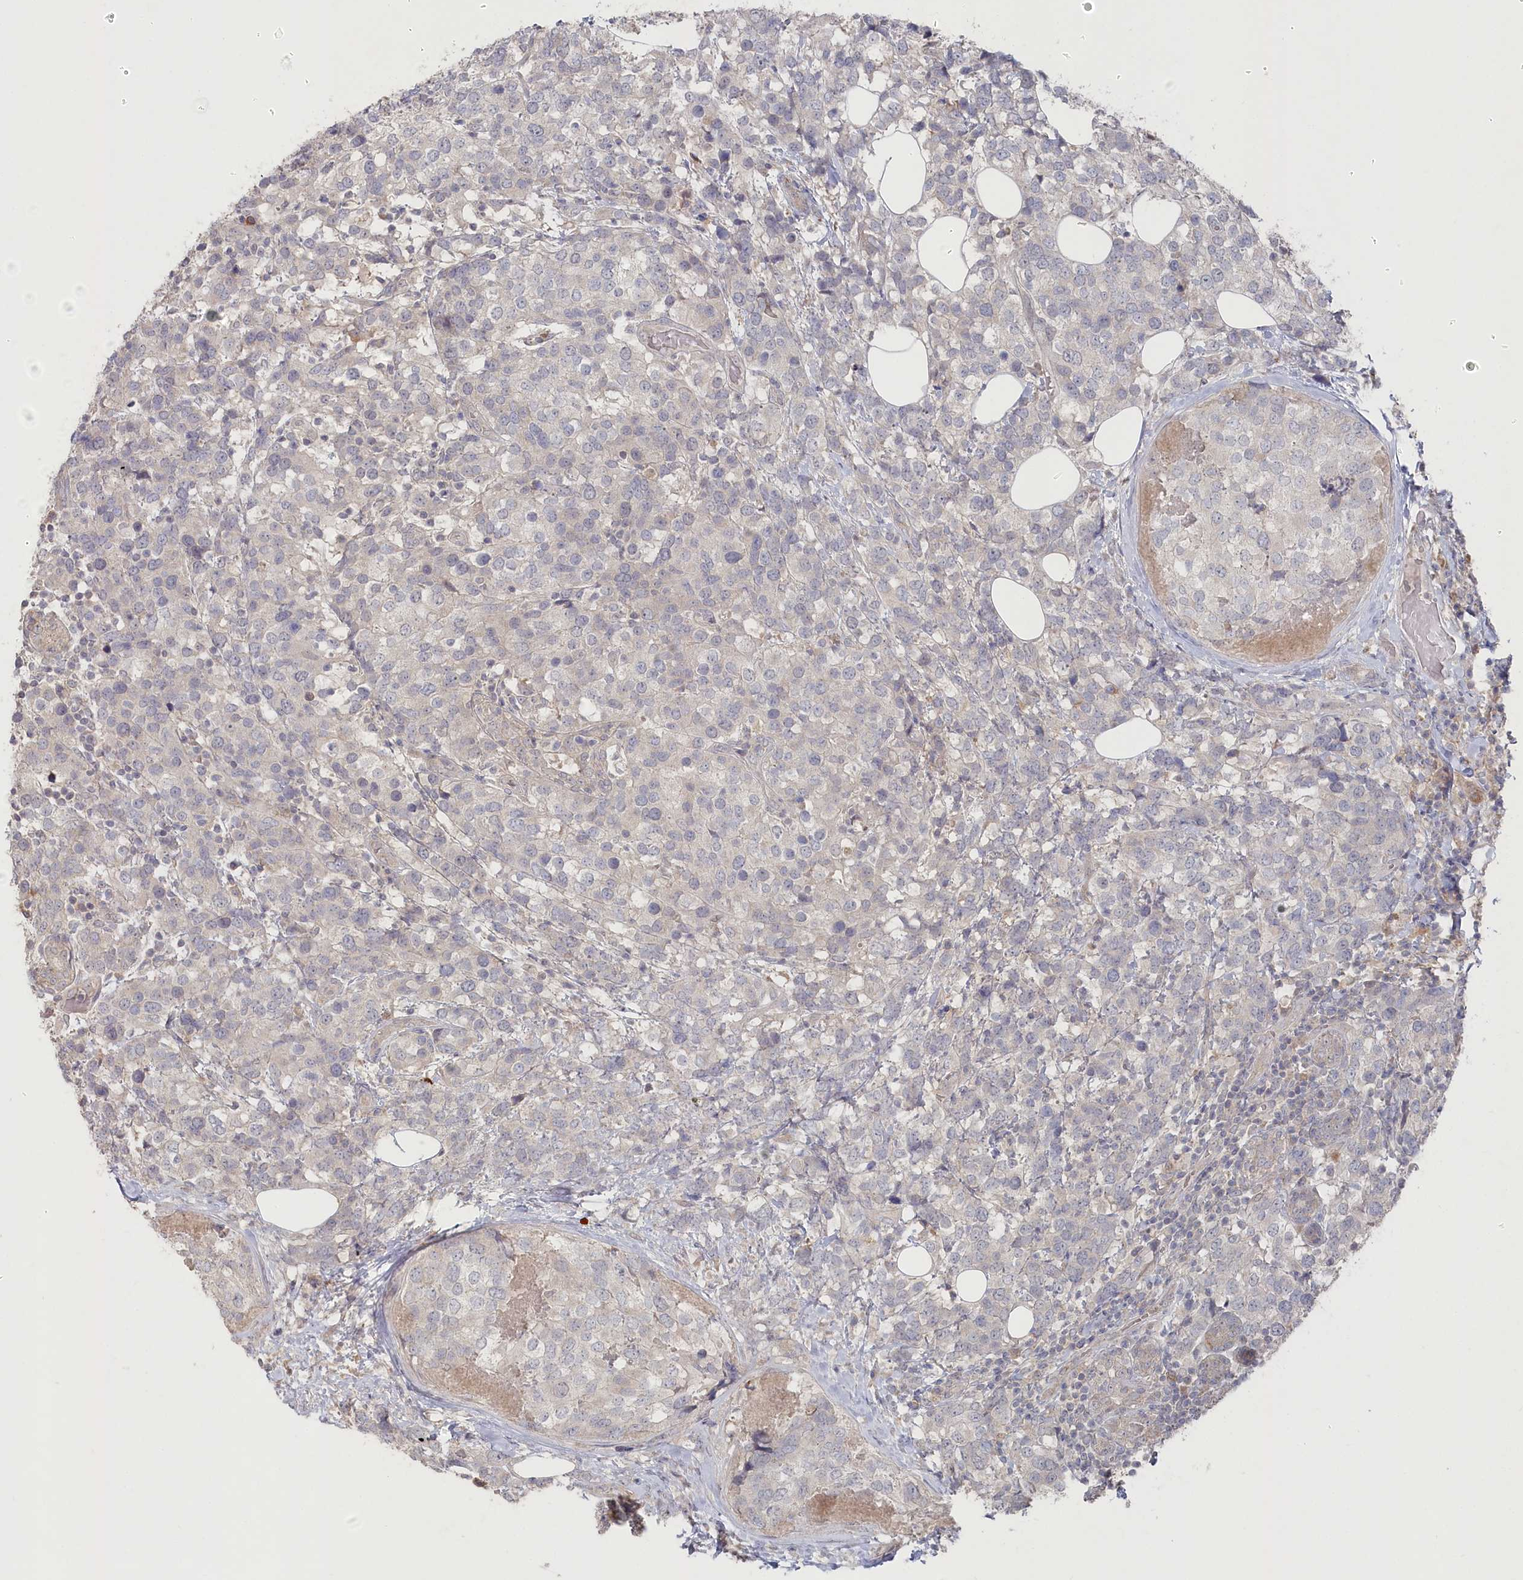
{"staining": {"intensity": "negative", "quantity": "none", "location": "none"}, "tissue": "breast cancer", "cell_type": "Tumor cells", "image_type": "cancer", "snomed": [{"axis": "morphology", "description": "Lobular carcinoma"}, {"axis": "topography", "description": "Breast"}], "caption": "Immunohistochemistry (IHC) of human breast lobular carcinoma reveals no expression in tumor cells. The staining is performed using DAB (3,3'-diaminobenzidine) brown chromogen with nuclei counter-stained in using hematoxylin.", "gene": "TGFBRAP1", "patient": {"sex": "female", "age": 59}}